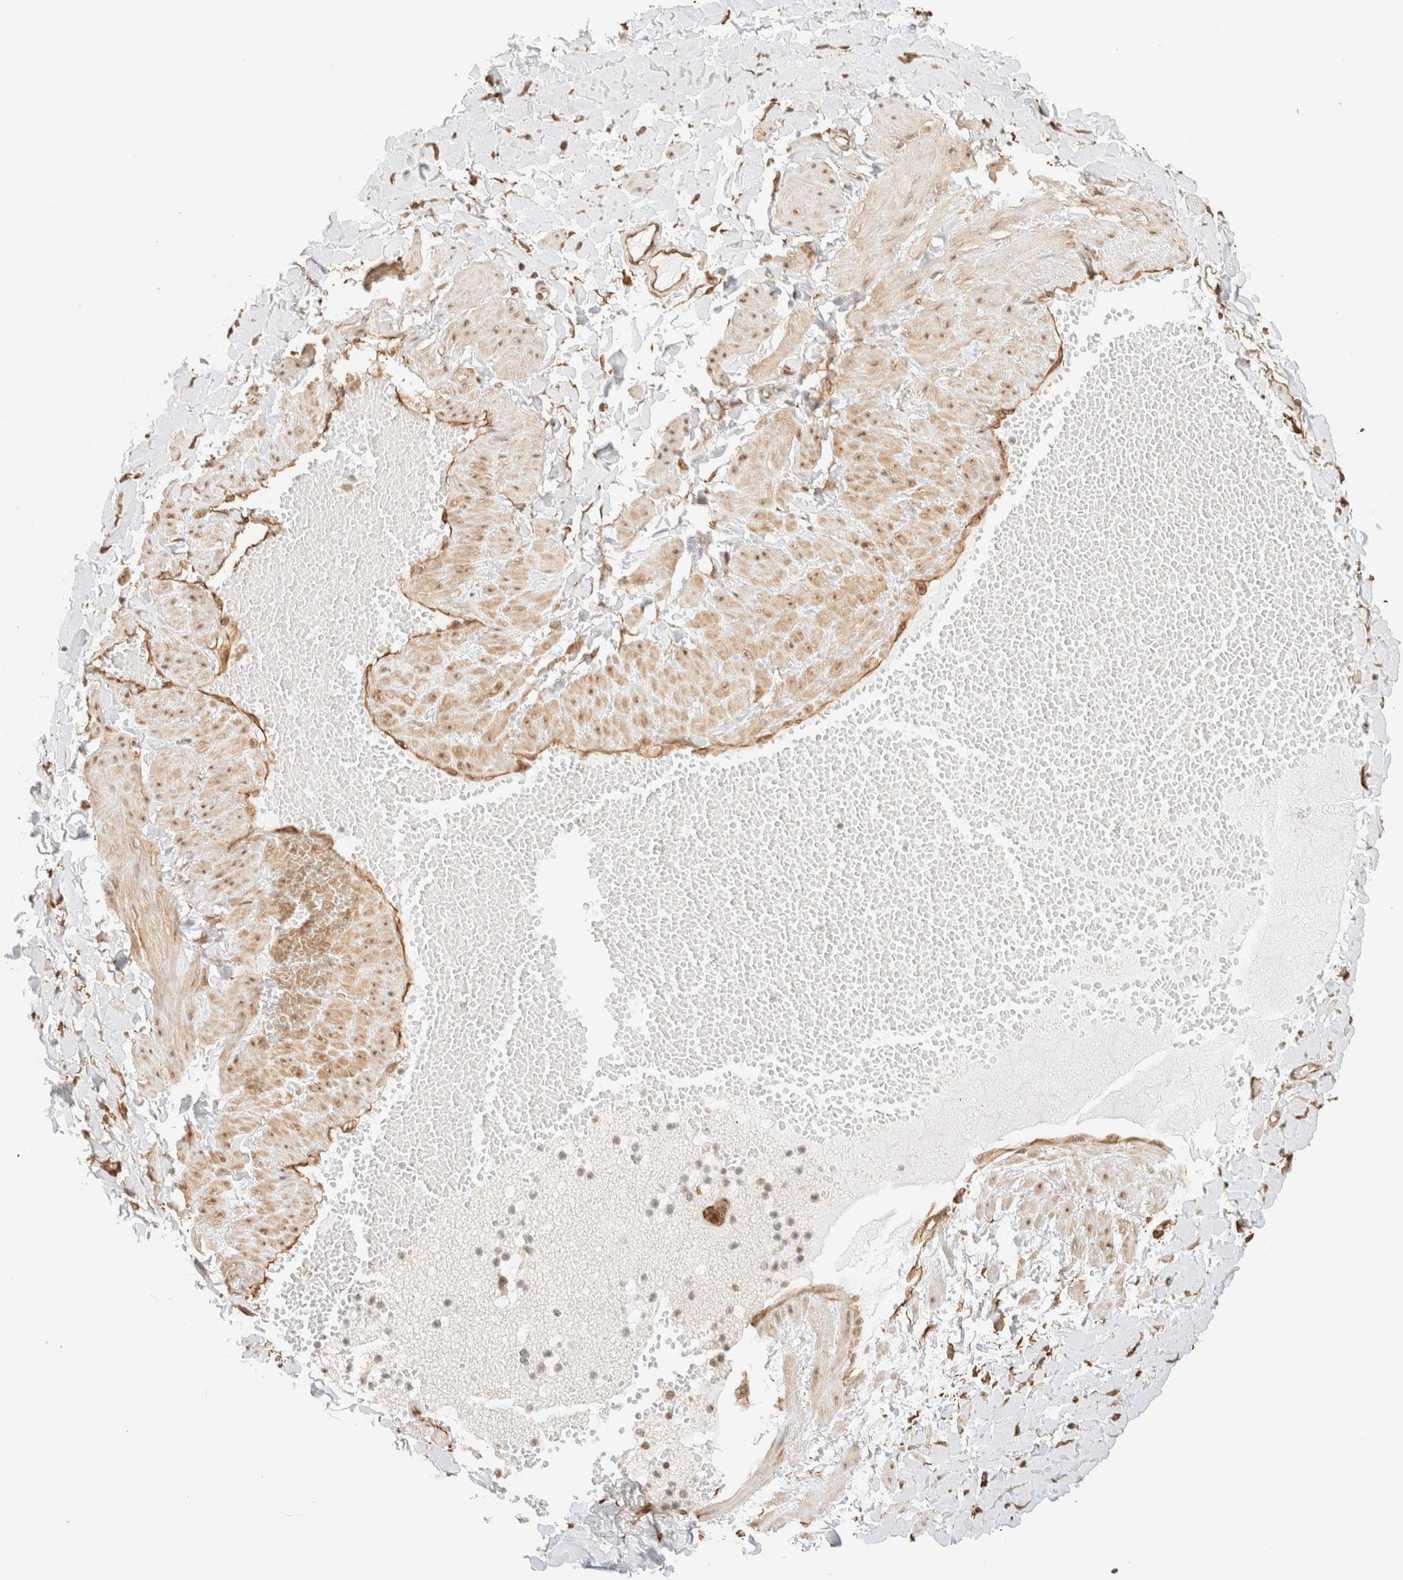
{"staining": {"intensity": "strong", "quantity": ">75%", "location": "cytoplasmic/membranous"}, "tissue": "adipose tissue", "cell_type": "Adipocytes", "image_type": "normal", "snomed": [{"axis": "morphology", "description": "Normal tissue, NOS"}, {"axis": "topography", "description": "Adipose tissue"}, {"axis": "topography", "description": "Vascular tissue"}, {"axis": "topography", "description": "Peripheral nerve tissue"}], "caption": "The micrograph shows immunohistochemical staining of unremarkable adipose tissue. There is strong cytoplasmic/membranous positivity is appreciated in about >75% of adipocytes. Nuclei are stained in blue.", "gene": "ARID5A", "patient": {"sex": "male", "age": 25}}